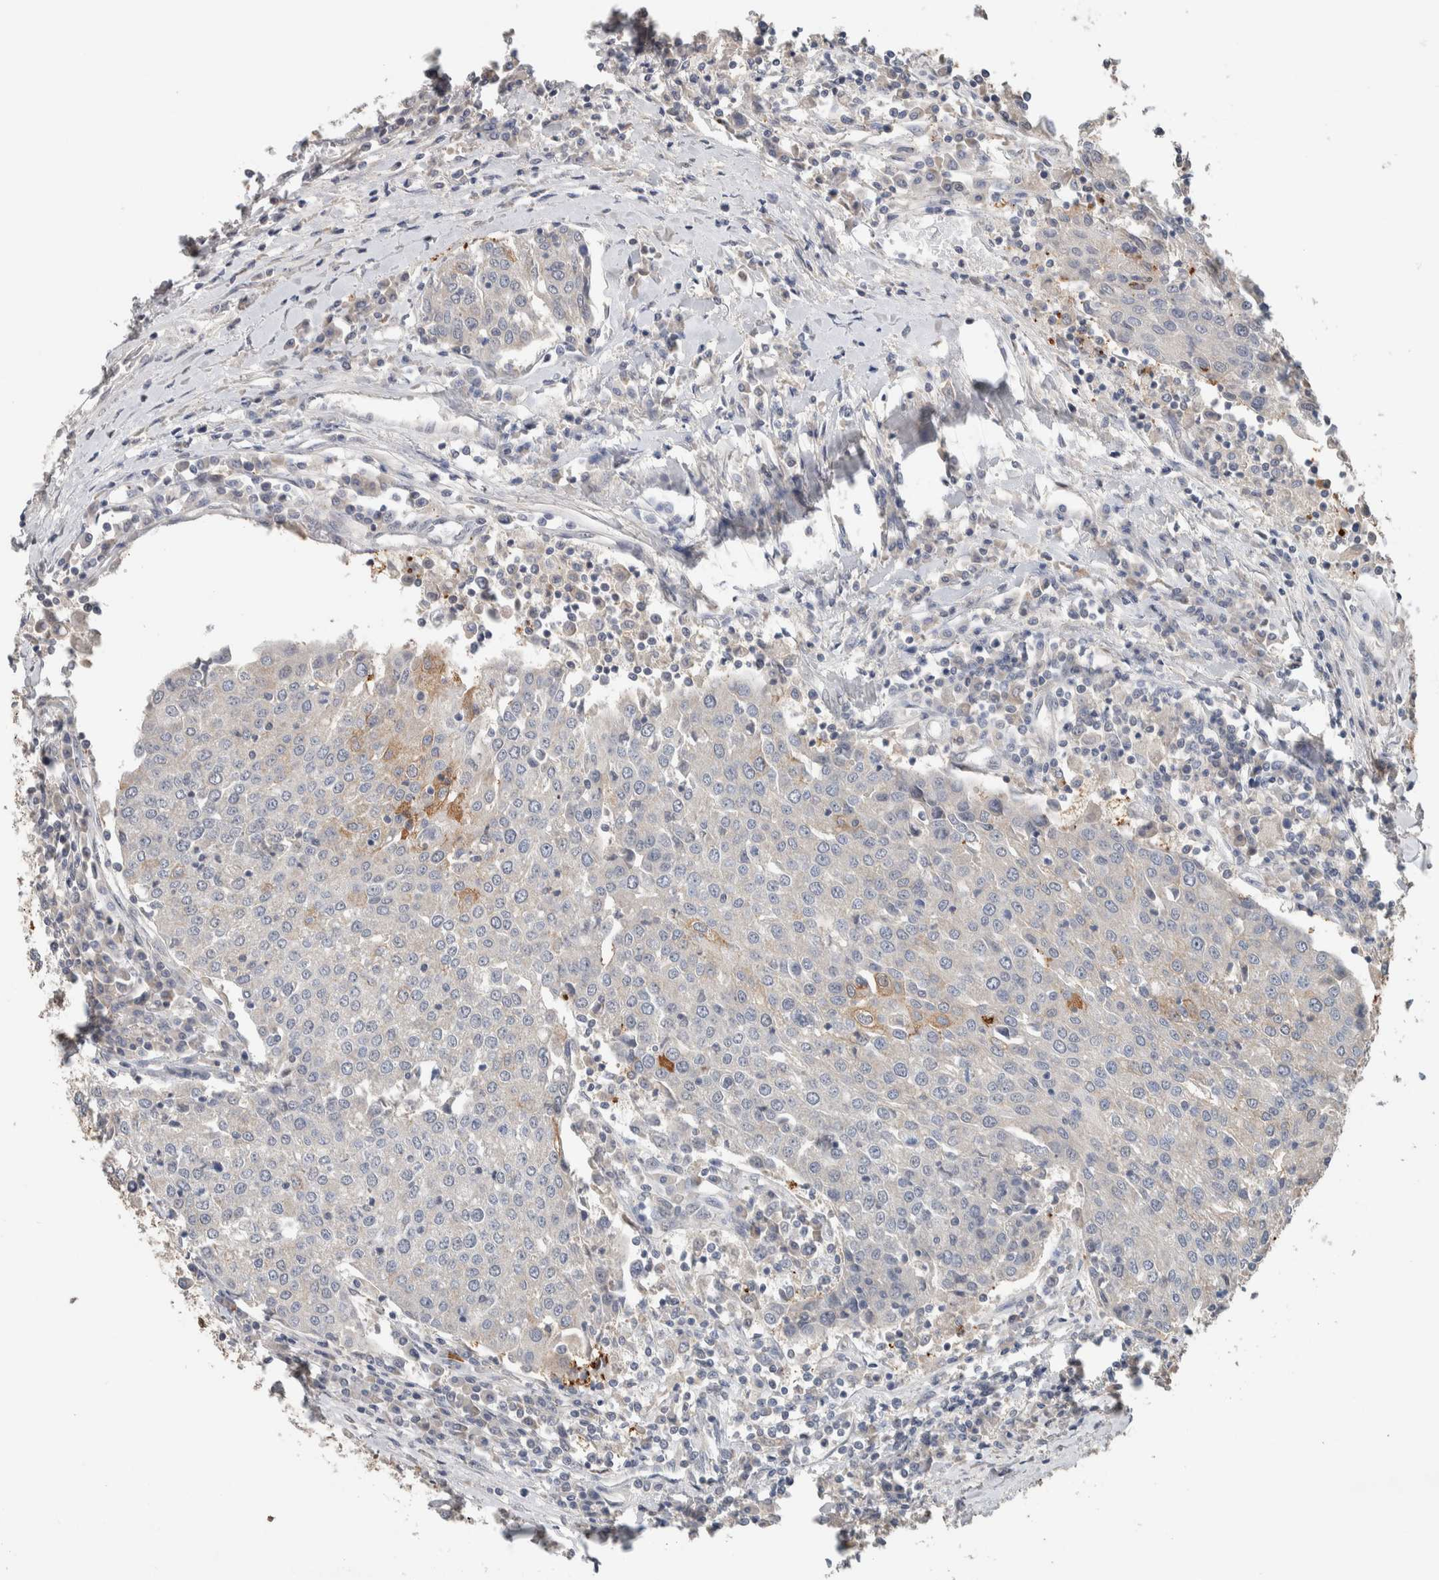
{"staining": {"intensity": "negative", "quantity": "none", "location": "none"}, "tissue": "urothelial cancer", "cell_type": "Tumor cells", "image_type": "cancer", "snomed": [{"axis": "morphology", "description": "Urothelial carcinoma, High grade"}, {"axis": "topography", "description": "Urinary bladder"}], "caption": "Histopathology image shows no protein staining in tumor cells of urothelial cancer tissue.", "gene": "CYSRT1", "patient": {"sex": "female", "age": 85}}